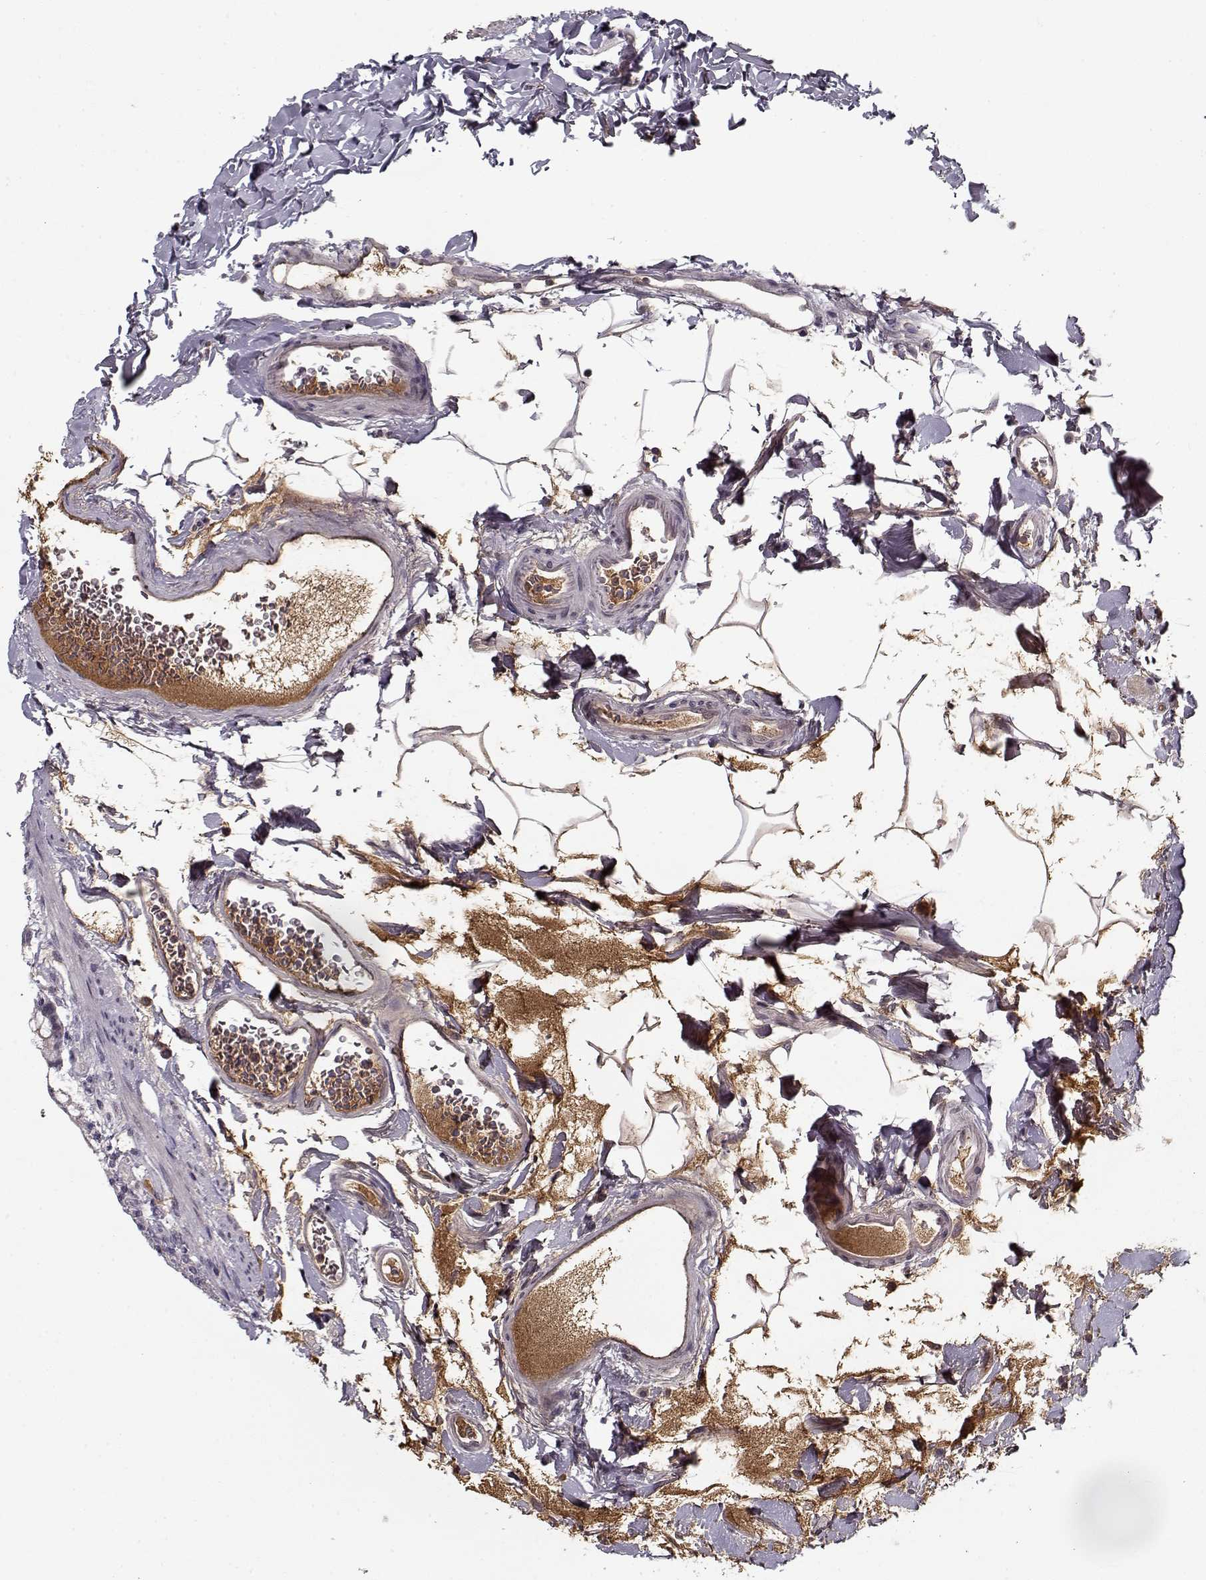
{"staining": {"intensity": "negative", "quantity": "none", "location": "none"}, "tissue": "small intestine", "cell_type": "Glandular cells", "image_type": "normal", "snomed": [{"axis": "morphology", "description": "Normal tissue, NOS"}, {"axis": "topography", "description": "Small intestine"}], "caption": "The immunohistochemistry histopathology image has no significant expression in glandular cells of small intestine. (Brightfield microscopy of DAB (3,3'-diaminobenzidine) immunohistochemistry at high magnification).", "gene": "AFM", "patient": {"sex": "female", "age": 56}}